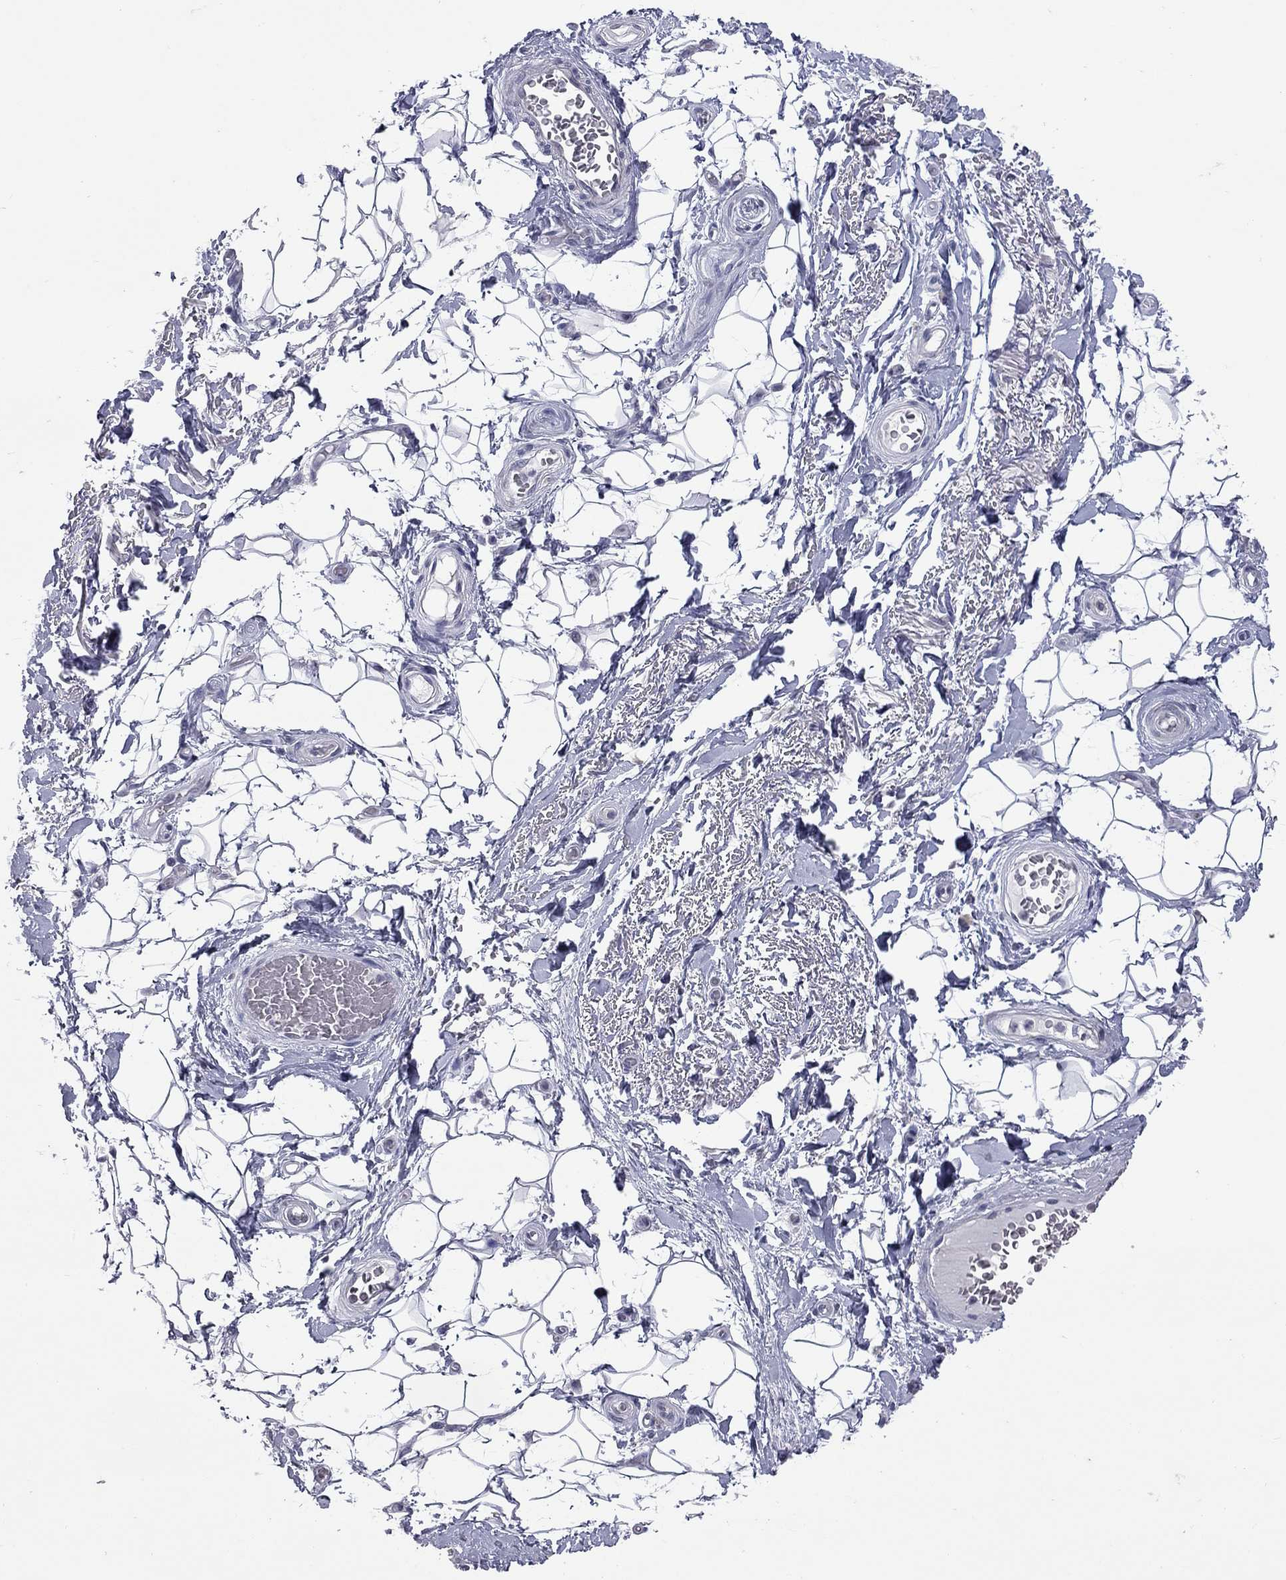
{"staining": {"intensity": "negative", "quantity": "none", "location": "none"}, "tissue": "adipose tissue", "cell_type": "Adipocytes", "image_type": "normal", "snomed": [{"axis": "morphology", "description": "Normal tissue, NOS"}, {"axis": "topography", "description": "Anal"}, {"axis": "topography", "description": "Peripheral nerve tissue"}], "caption": "A high-resolution photomicrograph shows immunohistochemistry staining of normal adipose tissue, which displays no significant staining in adipocytes. (DAB (3,3'-diaminobenzidine) immunohistochemistry with hematoxylin counter stain).", "gene": "SHOC2", "patient": {"sex": "male", "age": 53}}